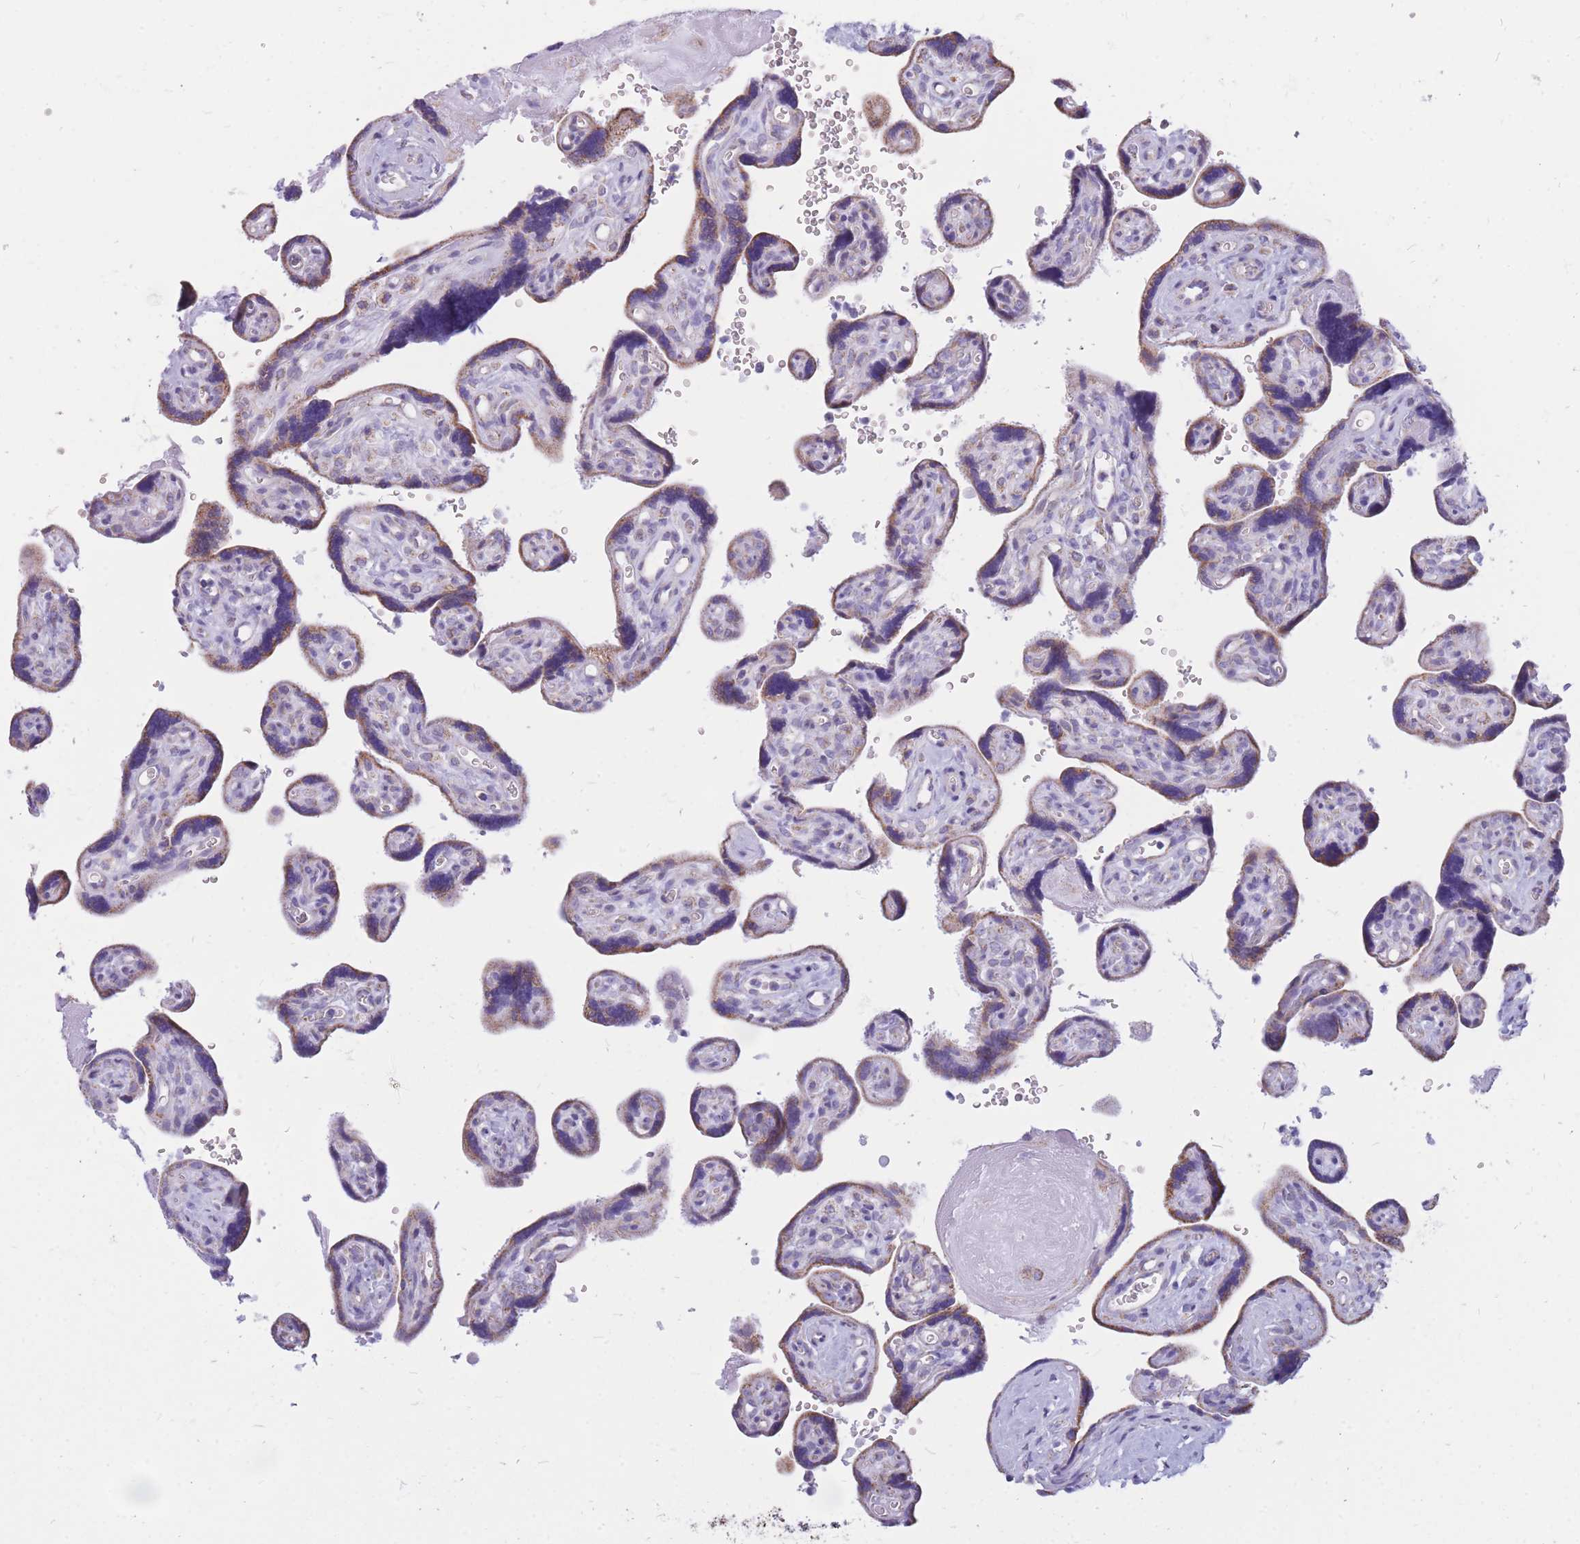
{"staining": {"intensity": "moderate", "quantity": ">75%", "location": "cytoplasmic/membranous"}, "tissue": "placenta", "cell_type": "Decidual cells", "image_type": "normal", "snomed": [{"axis": "morphology", "description": "Normal tissue, NOS"}, {"axis": "topography", "description": "Placenta"}], "caption": "Protein expression analysis of benign placenta displays moderate cytoplasmic/membranous positivity in approximately >75% of decidual cells. Immunohistochemistry stains the protein in brown and the nuclei are stained blue.", "gene": "PCSK1", "patient": {"sex": "female", "age": 39}}